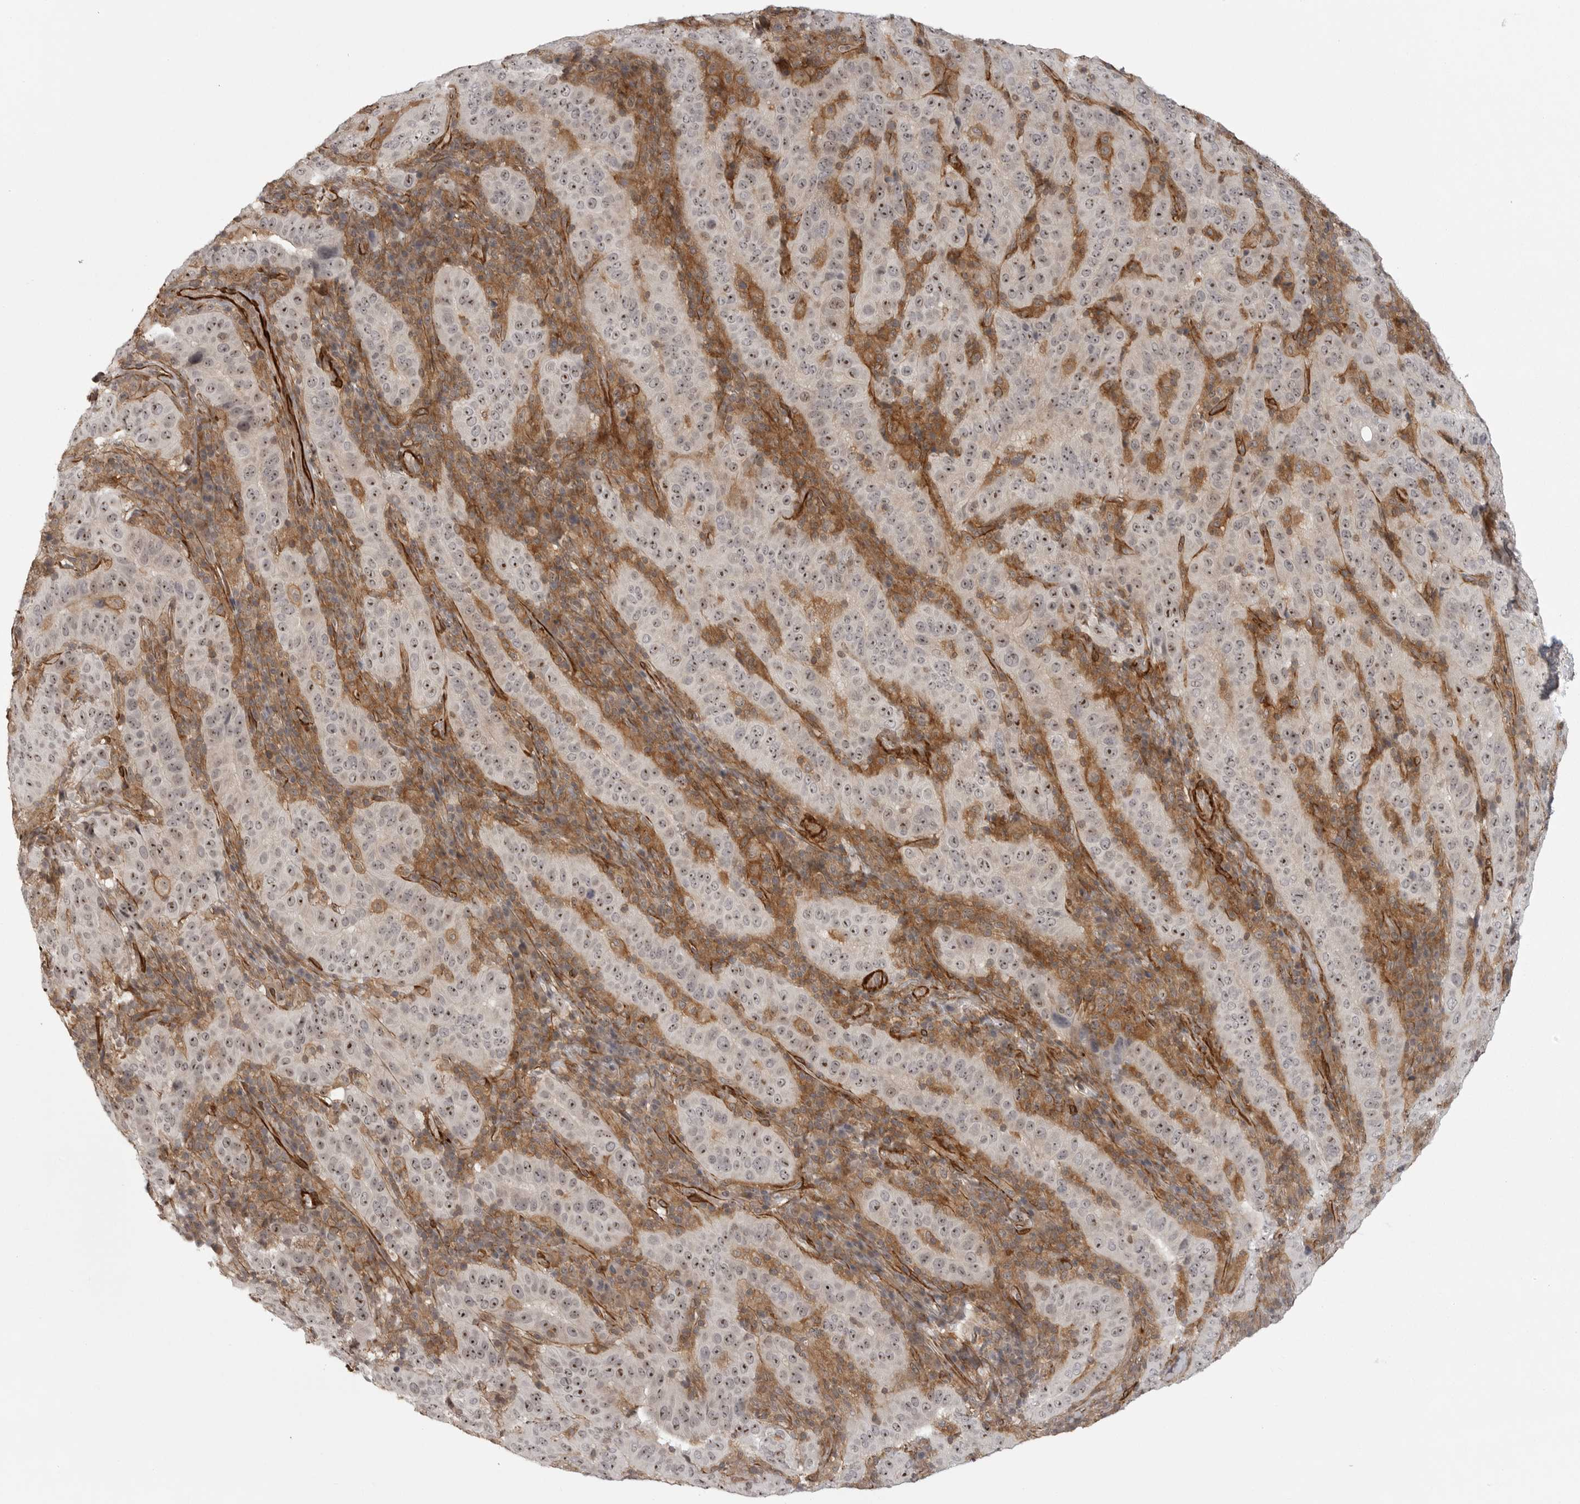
{"staining": {"intensity": "moderate", "quantity": ">75%", "location": "nuclear"}, "tissue": "pancreatic cancer", "cell_type": "Tumor cells", "image_type": "cancer", "snomed": [{"axis": "morphology", "description": "Adenocarcinoma, NOS"}, {"axis": "topography", "description": "Pancreas"}], "caption": "Protein staining of pancreatic cancer (adenocarcinoma) tissue demonstrates moderate nuclear positivity in about >75% of tumor cells.", "gene": "TUT4", "patient": {"sex": "male", "age": 63}}